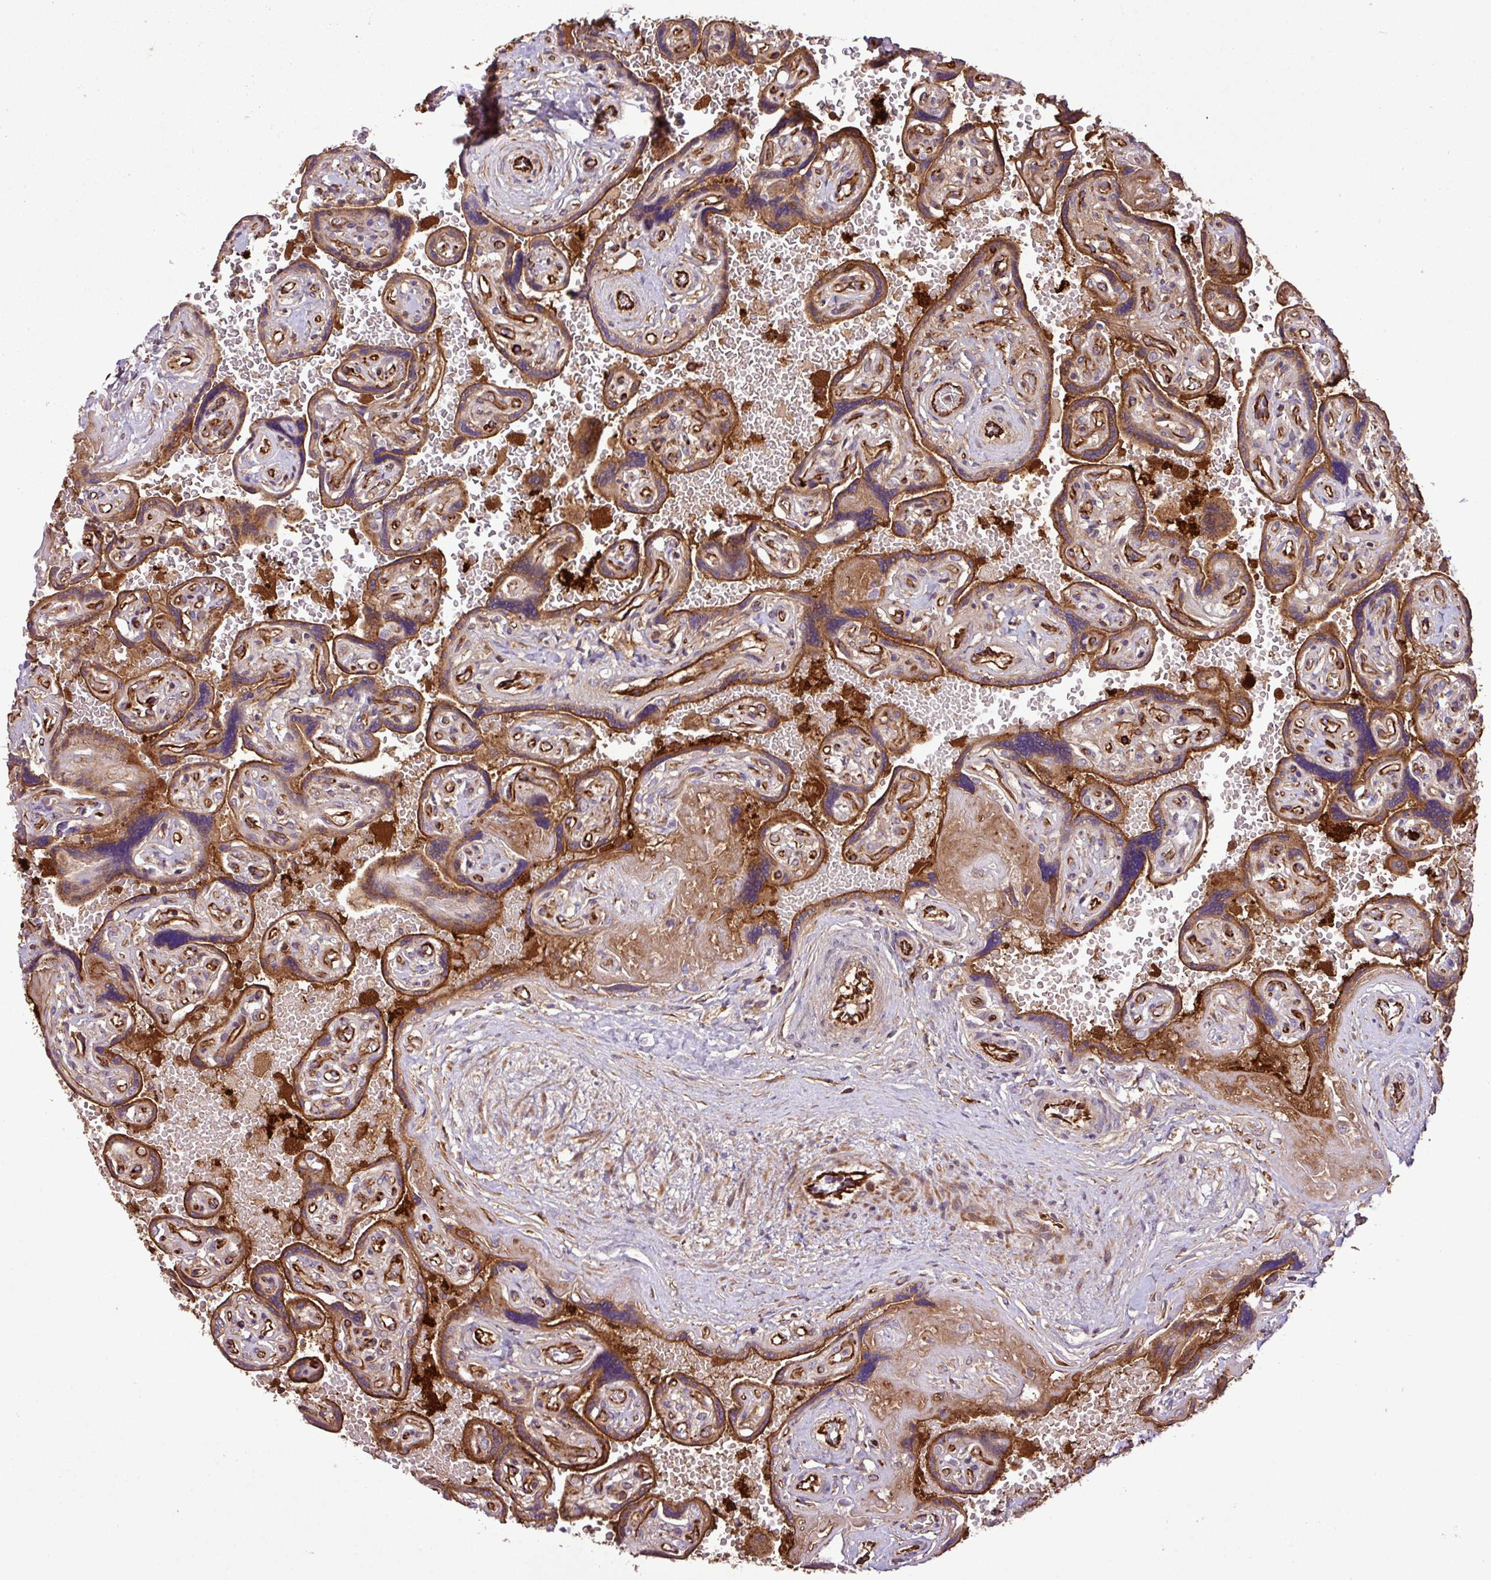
{"staining": {"intensity": "moderate", "quantity": ">75%", "location": "cytoplasmic/membranous"}, "tissue": "placenta", "cell_type": "Trophoblastic cells", "image_type": "normal", "snomed": [{"axis": "morphology", "description": "Normal tissue, NOS"}, {"axis": "topography", "description": "Placenta"}], "caption": "Trophoblastic cells exhibit medium levels of moderate cytoplasmic/membranous expression in about >75% of cells in normal placenta.", "gene": "ZNF266", "patient": {"sex": "female", "age": 32}}